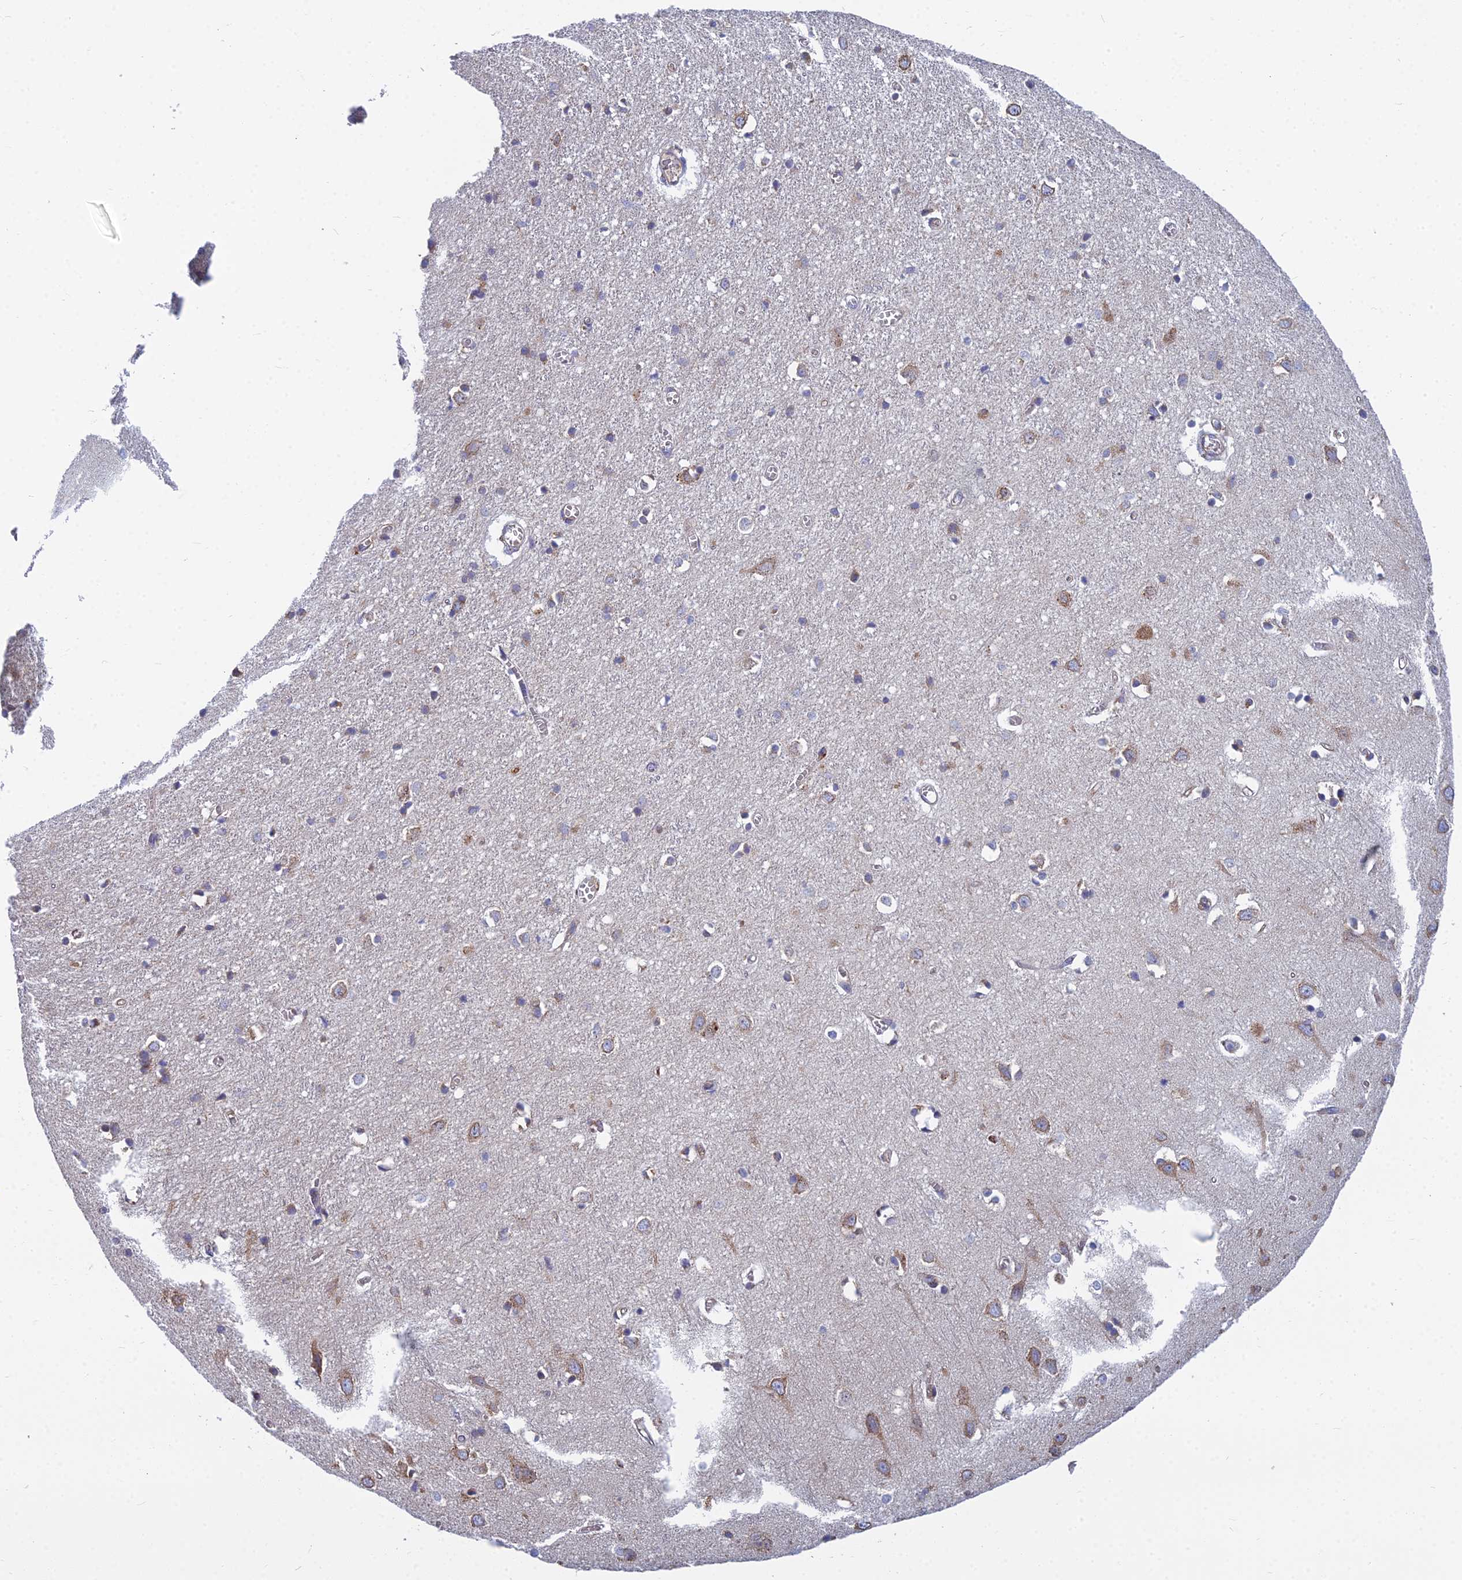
{"staining": {"intensity": "negative", "quantity": "none", "location": "none"}, "tissue": "cerebral cortex", "cell_type": "Endothelial cells", "image_type": "normal", "snomed": [{"axis": "morphology", "description": "Normal tissue, NOS"}, {"axis": "topography", "description": "Cerebral cortex"}], "caption": "DAB immunohistochemical staining of unremarkable cerebral cortex displays no significant staining in endothelial cells. Brightfield microscopy of IHC stained with DAB (brown) and hematoxylin (blue), captured at high magnification.", "gene": "KIAA1143", "patient": {"sex": "female", "age": 64}}